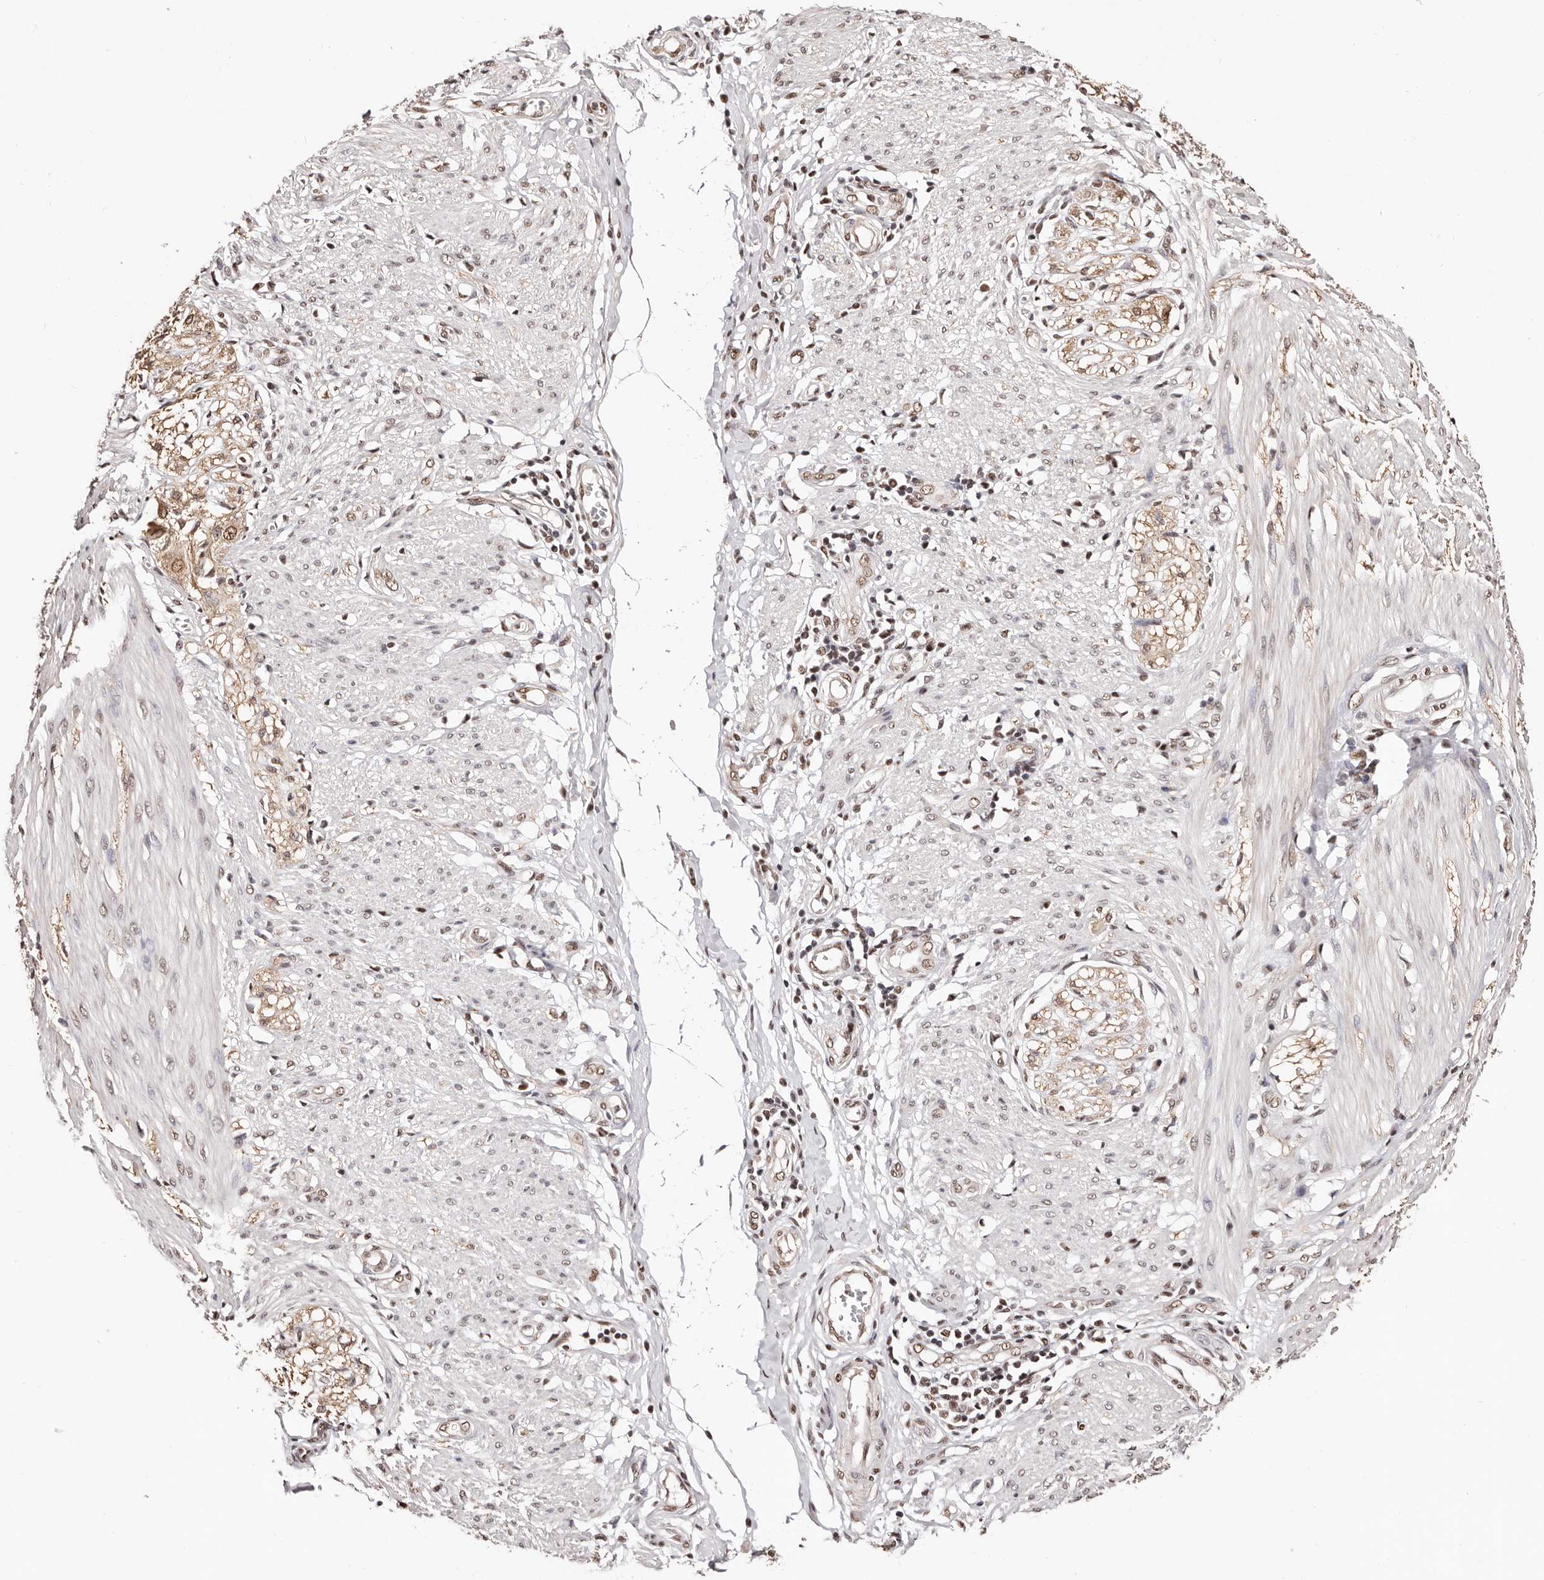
{"staining": {"intensity": "weak", "quantity": ">75%", "location": "nuclear"}, "tissue": "smooth muscle", "cell_type": "Smooth muscle cells", "image_type": "normal", "snomed": [{"axis": "morphology", "description": "Normal tissue, NOS"}, {"axis": "morphology", "description": "Adenocarcinoma, NOS"}, {"axis": "topography", "description": "Colon"}, {"axis": "topography", "description": "Peripheral nerve tissue"}], "caption": "Immunohistochemistry (IHC) histopathology image of benign human smooth muscle stained for a protein (brown), which exhibits low levels of weak nuclear positivity in about >75% of smooth muscle cells.", "gene": "BICRAL", "patient": {"sex": "male", "age": 14}}